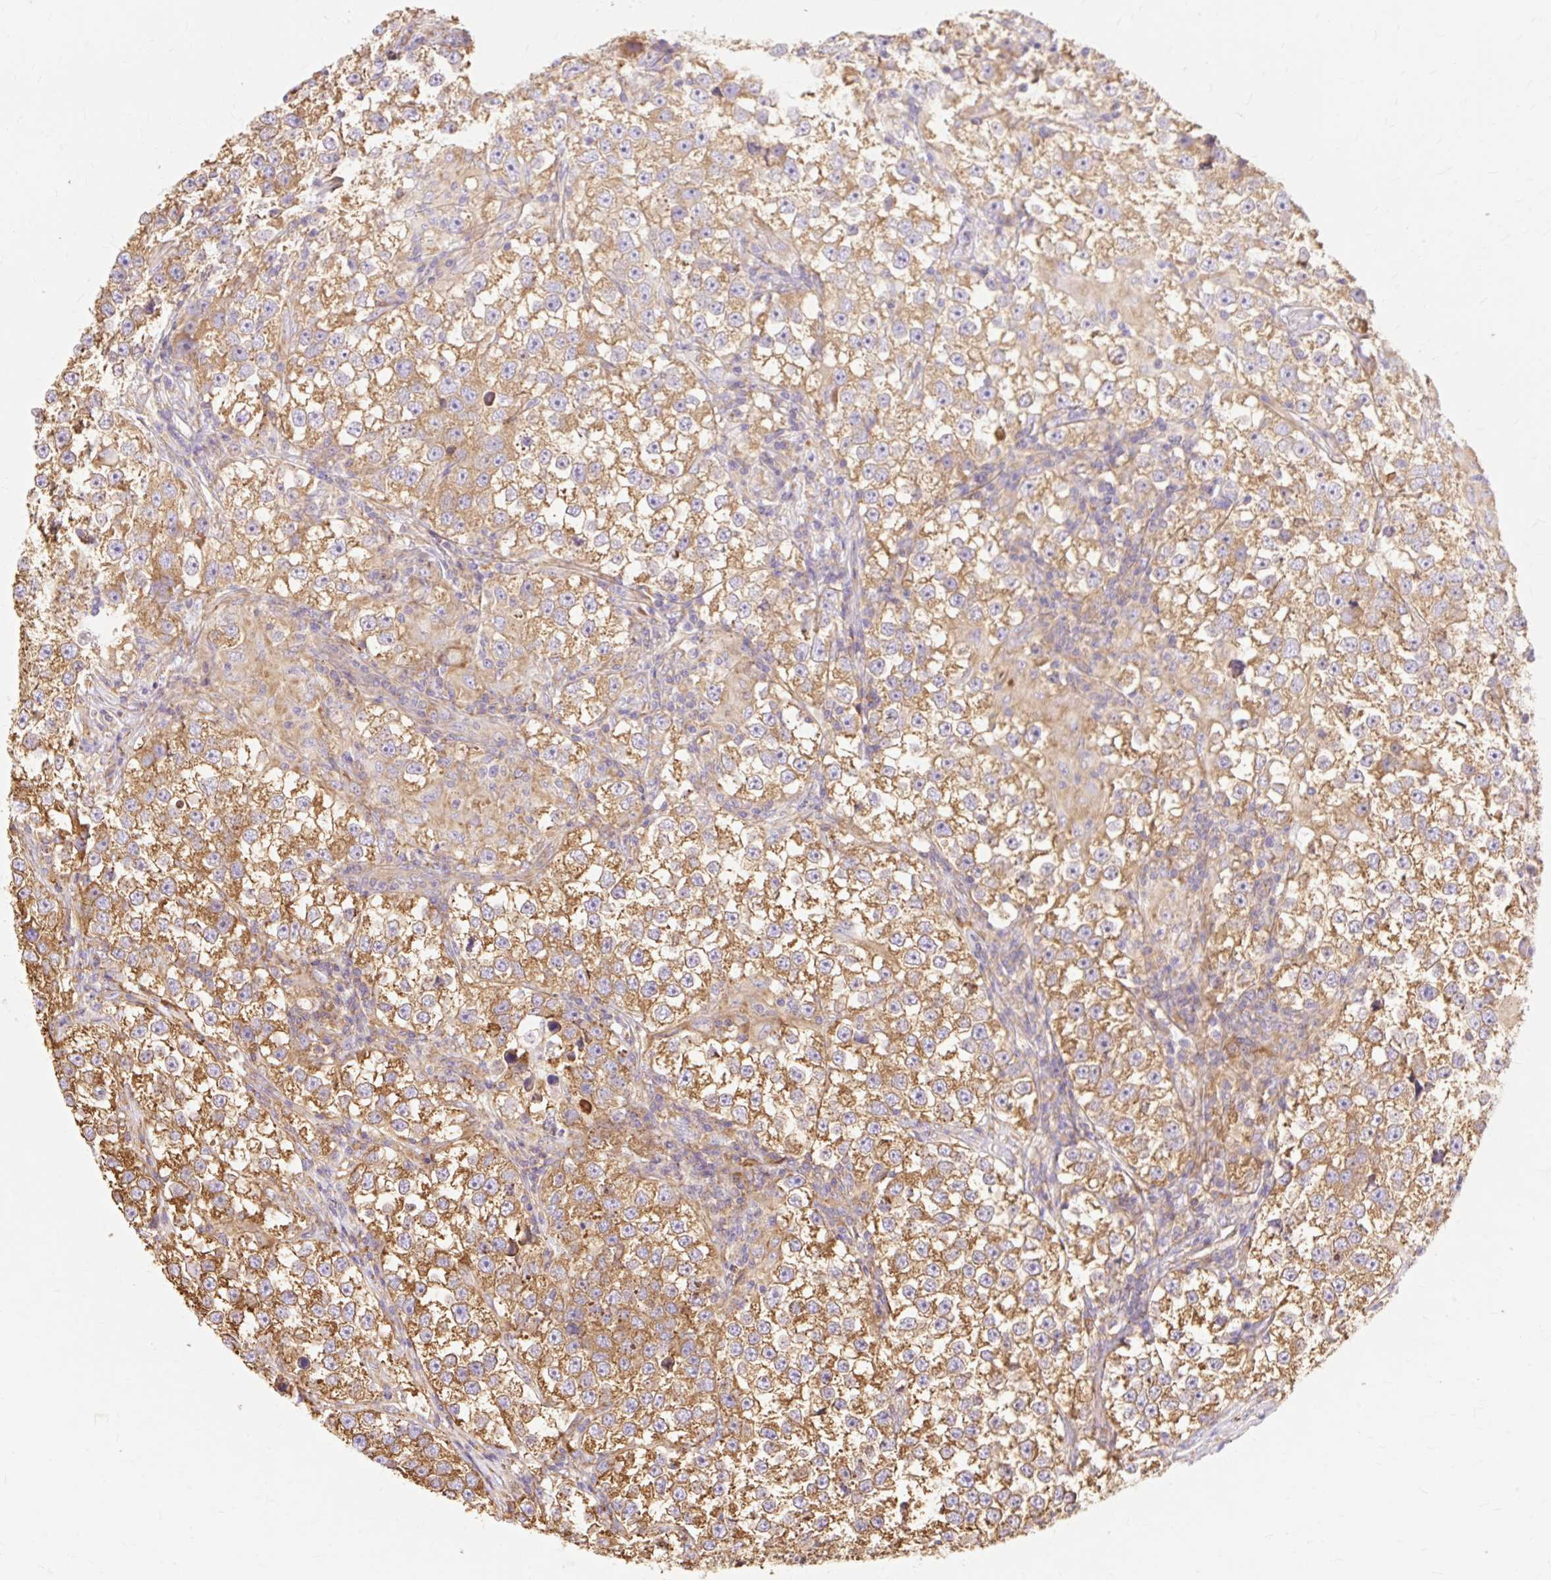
{"staining": {"intensity": "moderate", "quantity": ">75%", "location": "cytoplasmic/membranous"}, "tissue": "testis cancer", "cell_type": "Tumor cells", "image_type": "cancer", "snomed": [{"axis": "morphology", "description": "Seminoma, NOS"}, {"axis": "topography", "description": "Testis"}], "caption": "DAB (3,3'-diaminobenzidine) immunohistochemical staining of human testis seminoma displays moderate cytoplasmic/membranous protein positivity in approximately >75% of tumor cells.", "gene": "RPS17", "patient": {"sex": "male", "age": 46}}